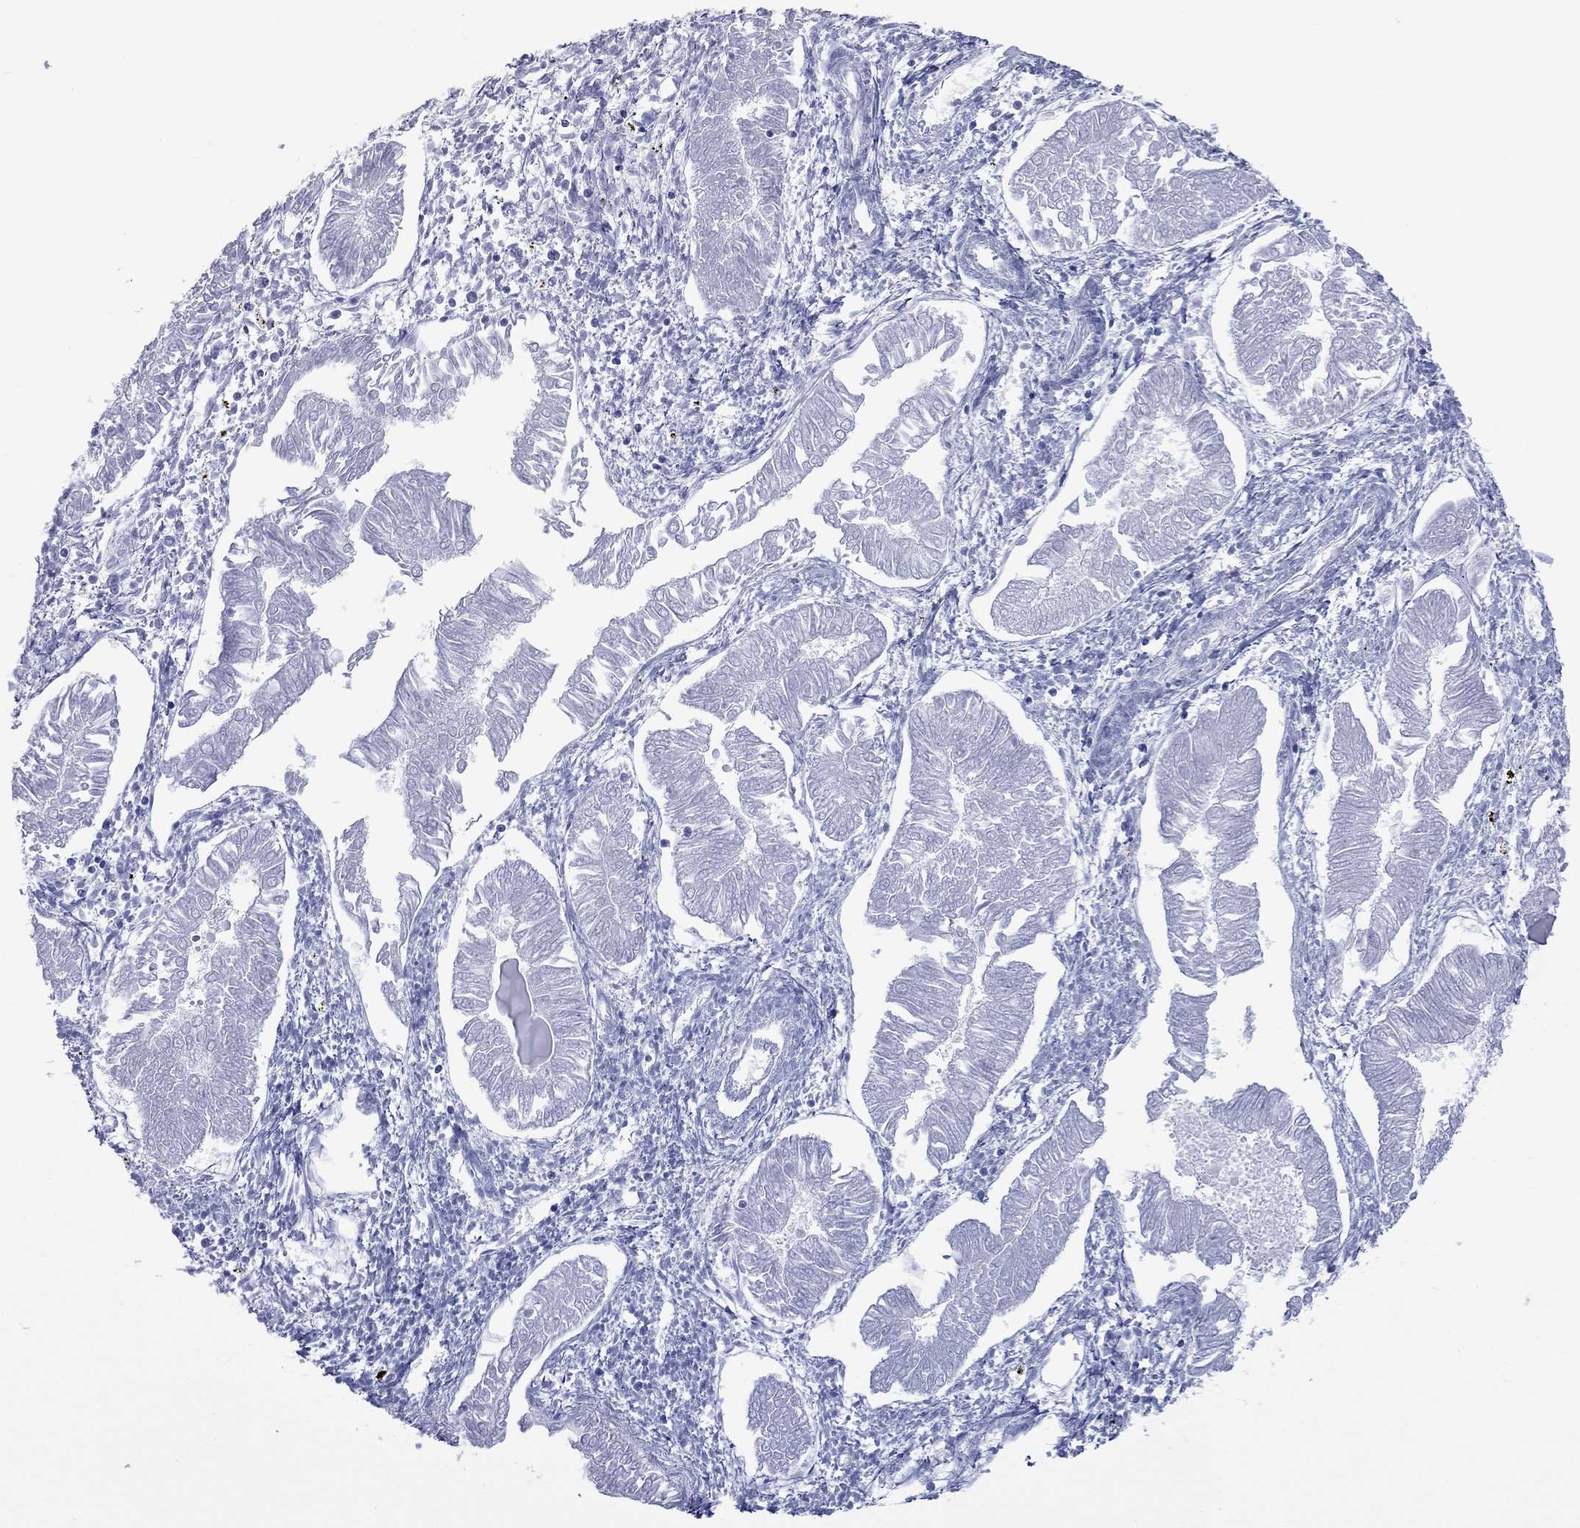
{"staining": {"intensity": "negative", "quantity": "none", "location": "none"}, "tissue": "endometrial cancer", "cell_type": "Tumor cells", "image_type": "cancer", "snomed": [{"axis": "morphology", "description": "Adenocarcinoma, NOS"}, {"axis": "topography", "description": "Endometrium"}], "caption": "Immunohistochemistry (IHC) histopathology image of neoplastic tissue: human endometrial cancer (adenocarcinoma) stained with DAB (3,3'-diaminobenzidine) displays no significant protein staining in tumor cells.", "gene": "VSIG10", "patient": {"sex": "female", "age": 53}}